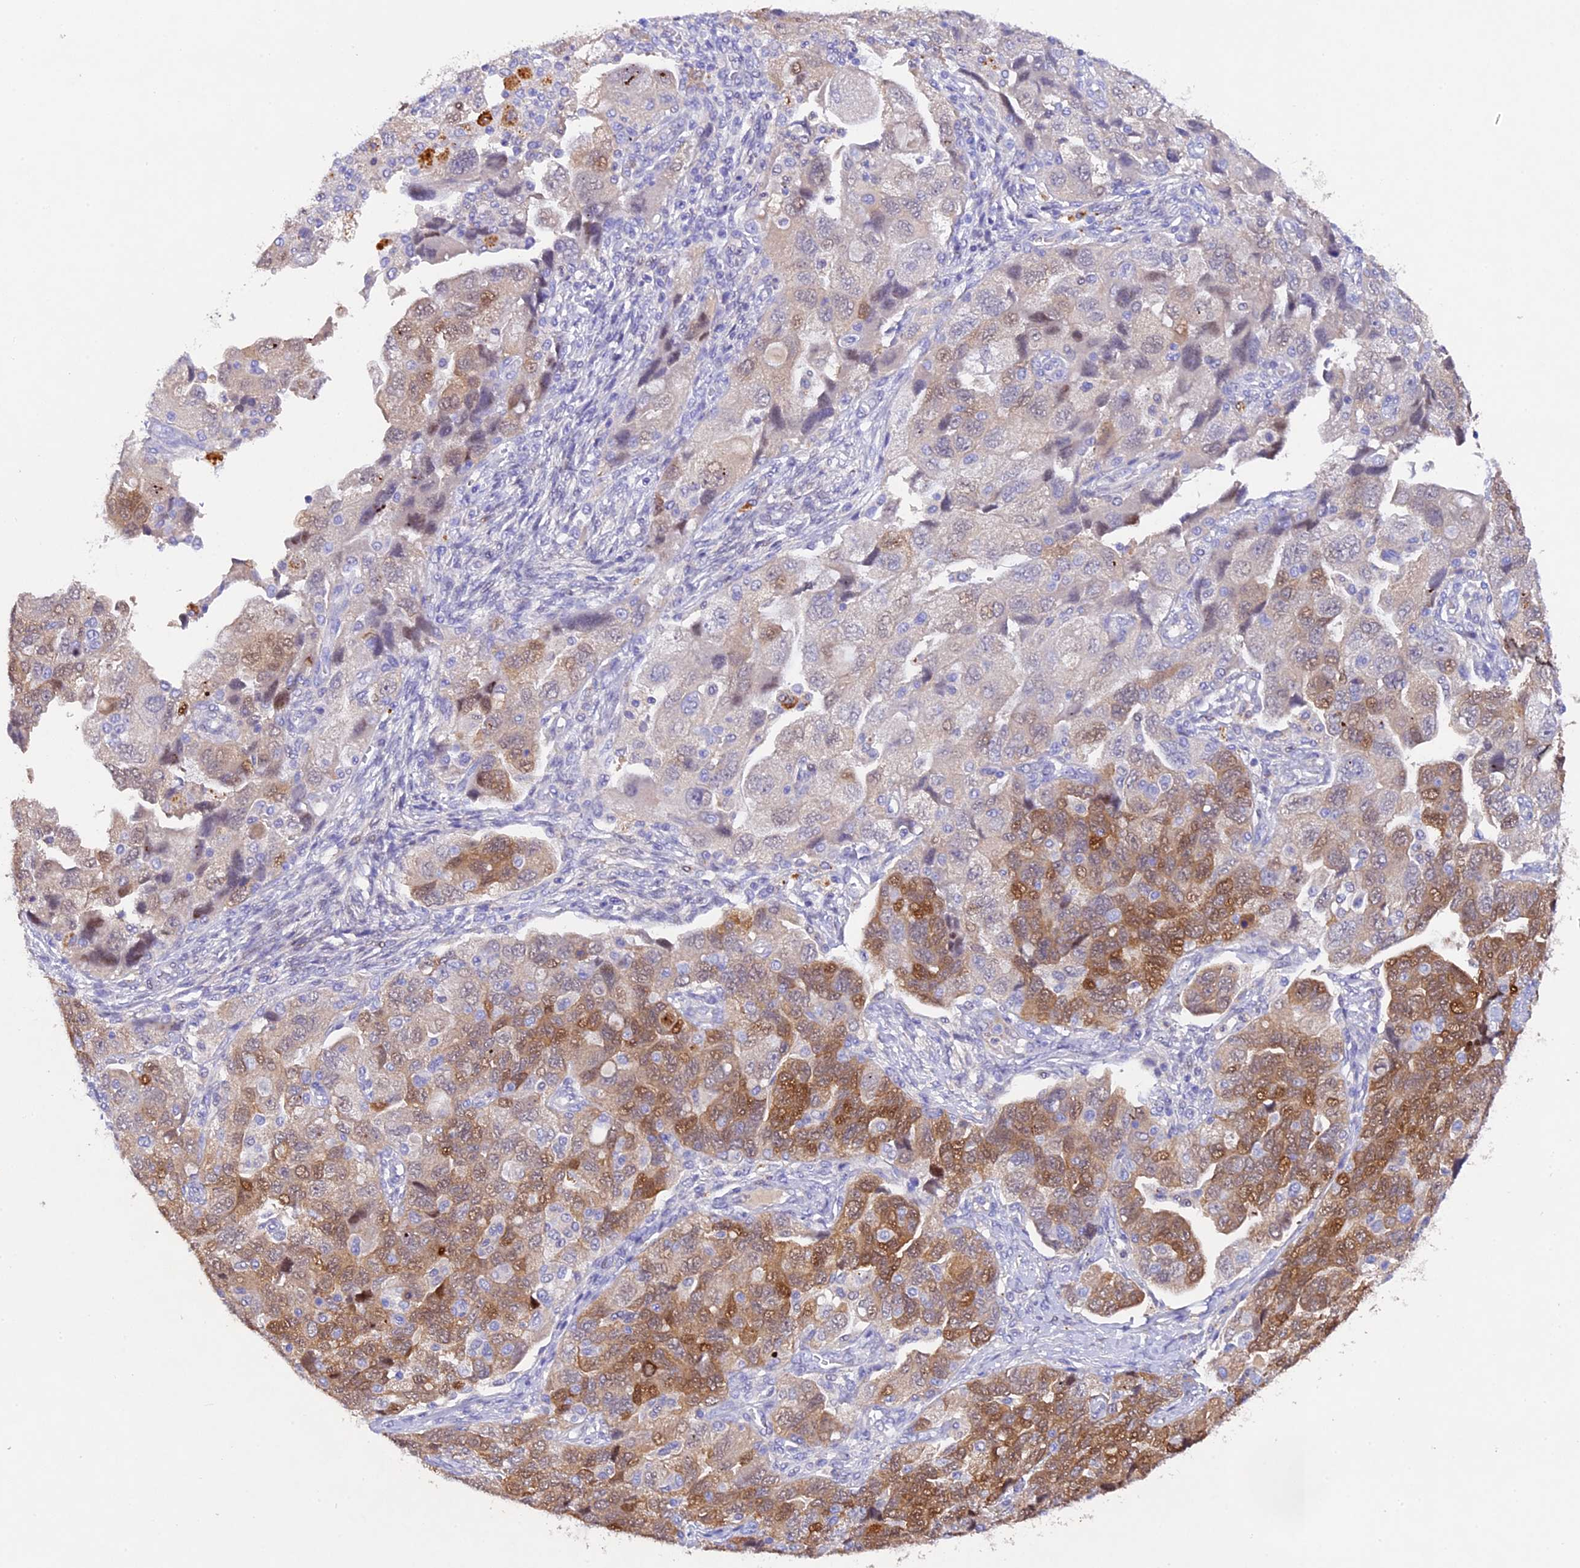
{"staining": {"intensity": "moderate", "quantity": "25%-75%", "location": "nuclear"}, "tissue": "ovarian cancer", "cell_type": "Tumor cells", "image_type": "cancer", "snomed": [{"axis": "morphology", "description": "Carcinoma, NOS"}, {"axis": "morphology", "description": "Cystadenocarcinoma, serous, NOS"}, {"axis": "topography", "description": "Ovary"}], "caption": "Moderate nuclear protein positivity is appreciated in approximately 25%-75% of tumor cells in ovarian carcinoma.", "gene": "TGDS", "patient": {"sex": "female", "age": 69}}